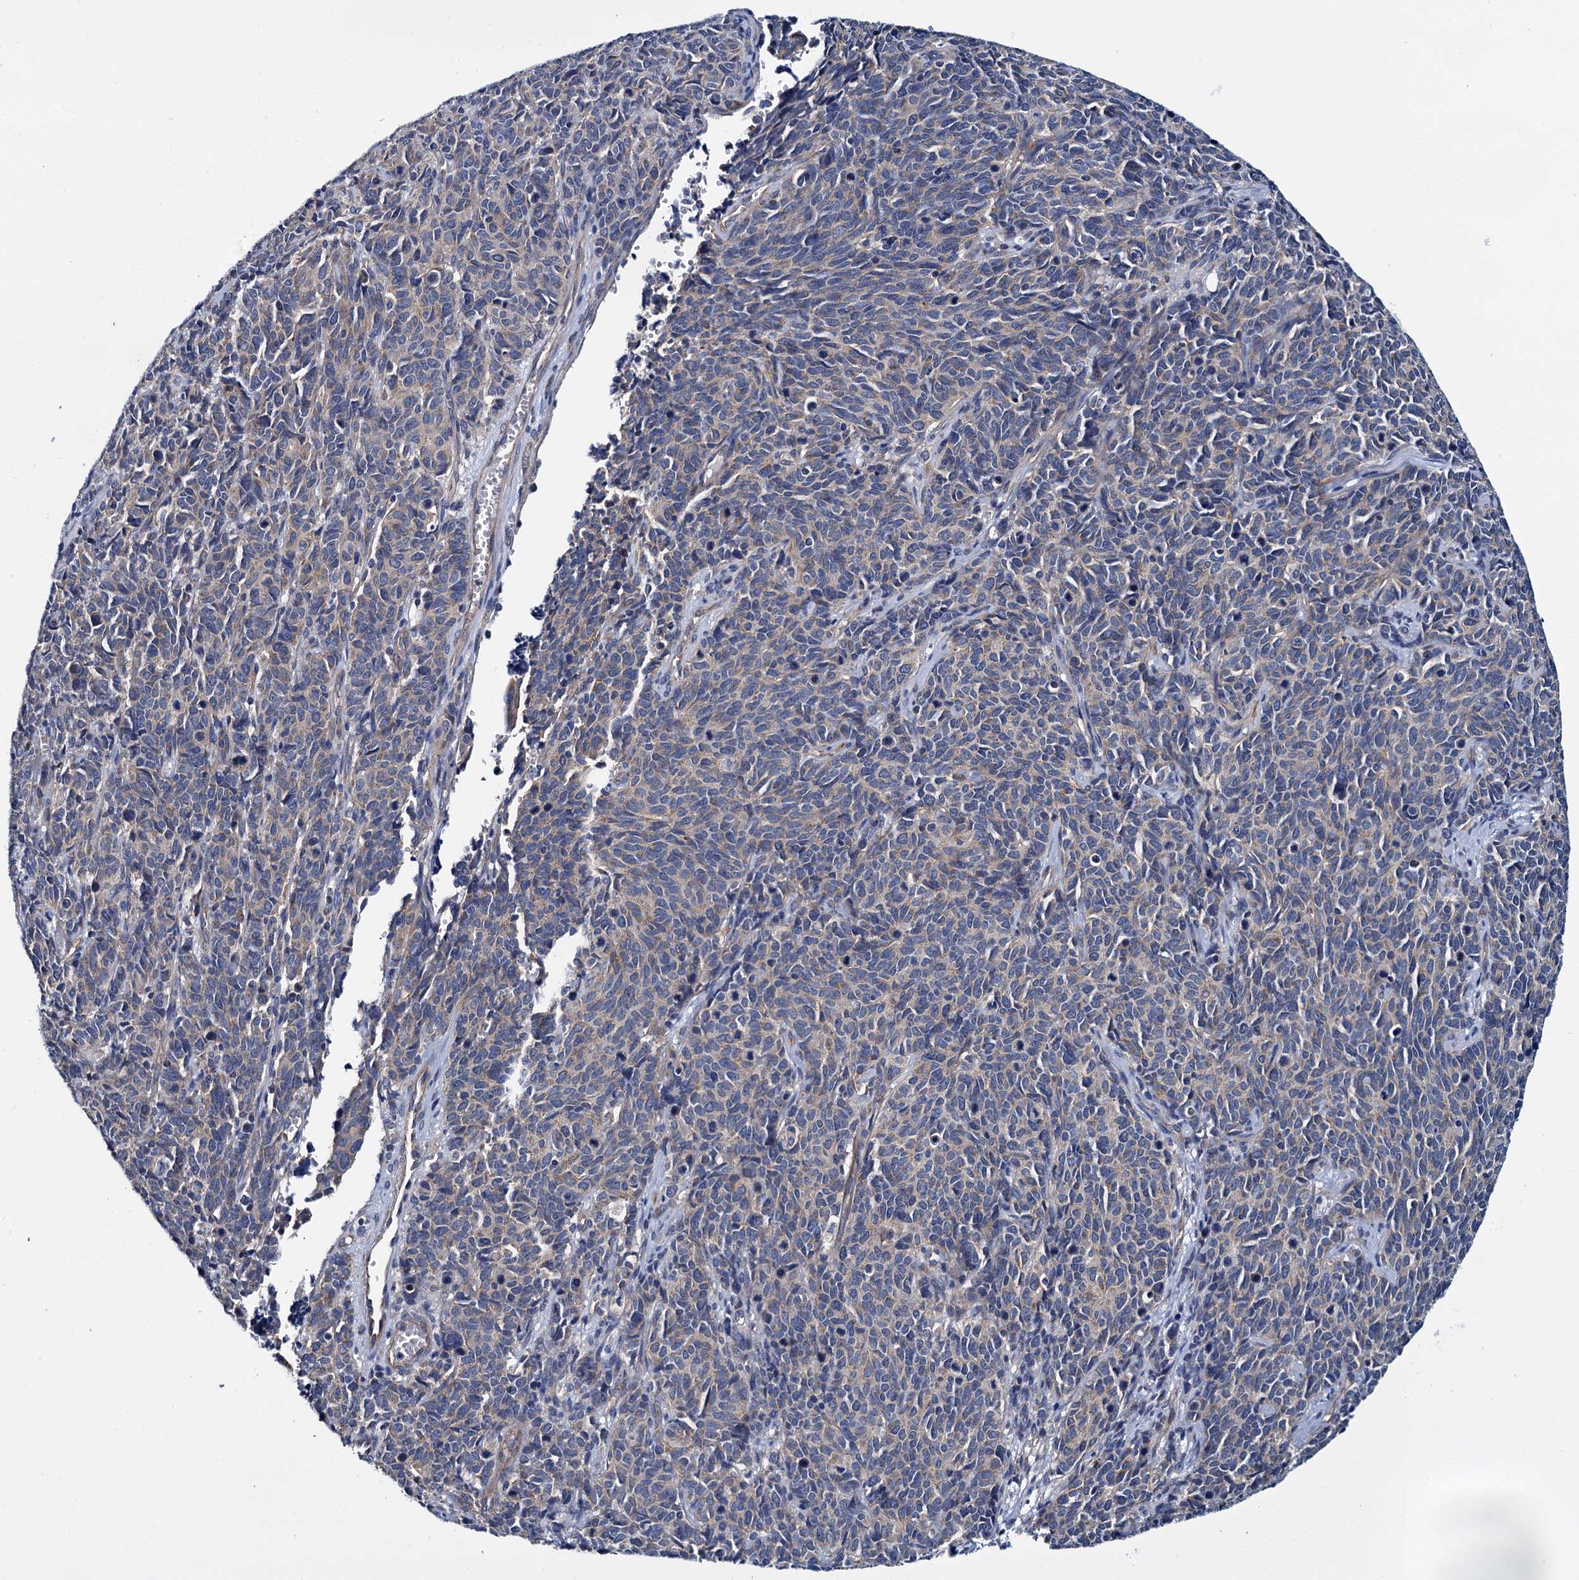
{"staining": {"intensity": "weak", "quantity": "25%-75%", "location": "cytoplasmic/membranous"}, "tissue": "cervical cancer", "cell_type": "Tumor cells", "image_type": "cancer", "snomed": [{"axis": "morphology", "description": "Squamous cell carcinoma, NOS"}, {"axis": "topography", "description": "Cervix"}], "caption": "Immunohistochemistry micrograph of squamous cell carcinoma (cervical) stained for a protein (brown), which exhibits low levels of weak cytoplasmic/membranous positivity in about 25%-75% of tumor cells.", "gene": "CEP295", "patient": {"sex": "female", "age": 60}}